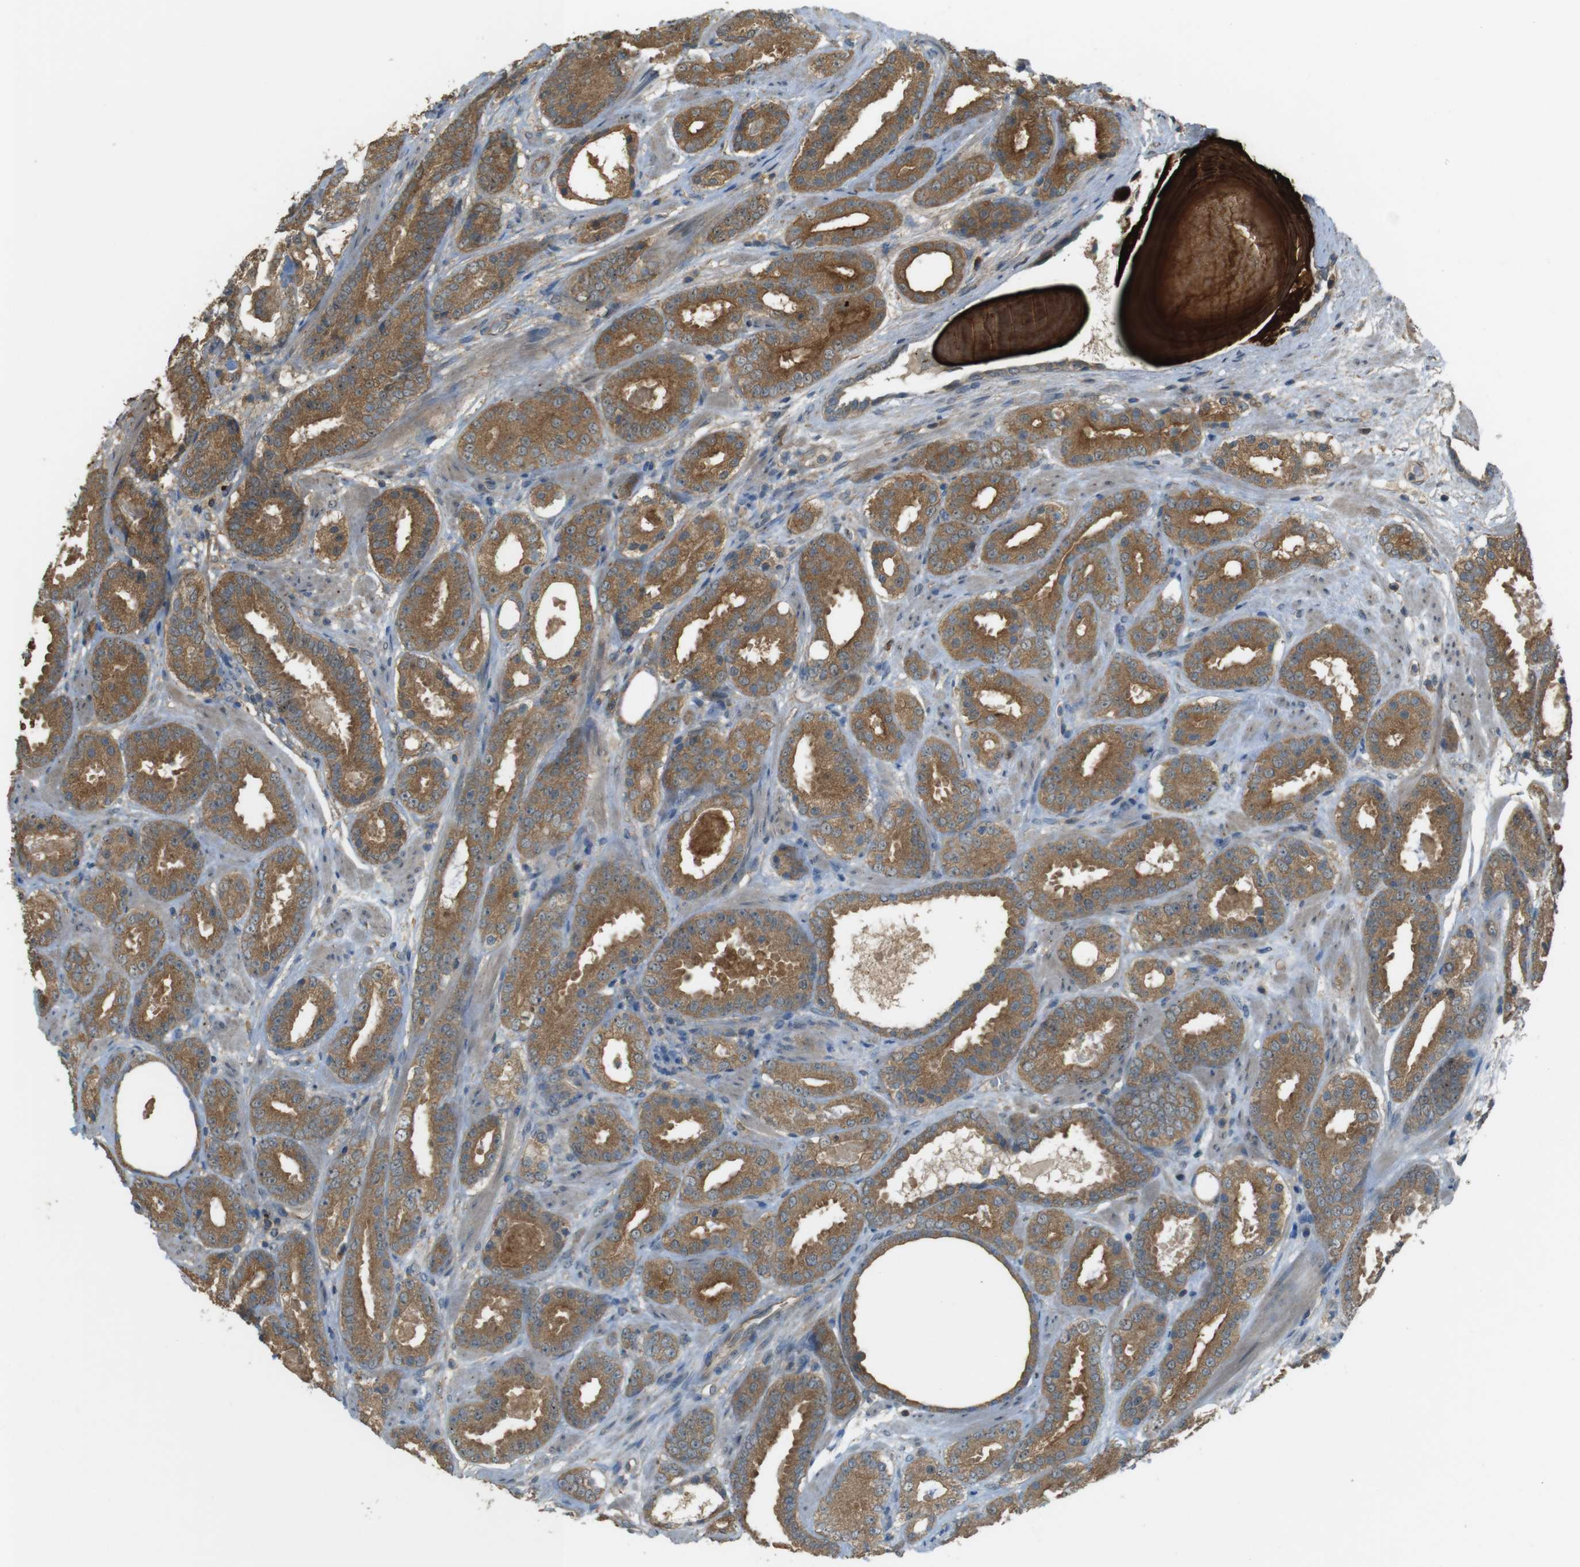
{"staining": {"intensity": "moderate", "quantity": ">75%", "location": "cytoplasmic/membranous"}, "tissue": "prostate cancer", "cell_type": "Tumor cells", "image_type": "cancer", "snomed": [{"axis": "morphology", "description": "Adenocarcinoma, Low grade"}, {"axis": "topography", "description": "Prostate"}], "caption": "This micrograph shows prostate cancer (low-grade adenocarcinoma) stained with IHC to label a protein in brown. The cytoplasmic/membranous of tumor cells show moderate positivity for the protein. Nuclei are counter-stained blue.", "gene": "ZDHHC20", "patient": {"sex": "male", "age": 69}}